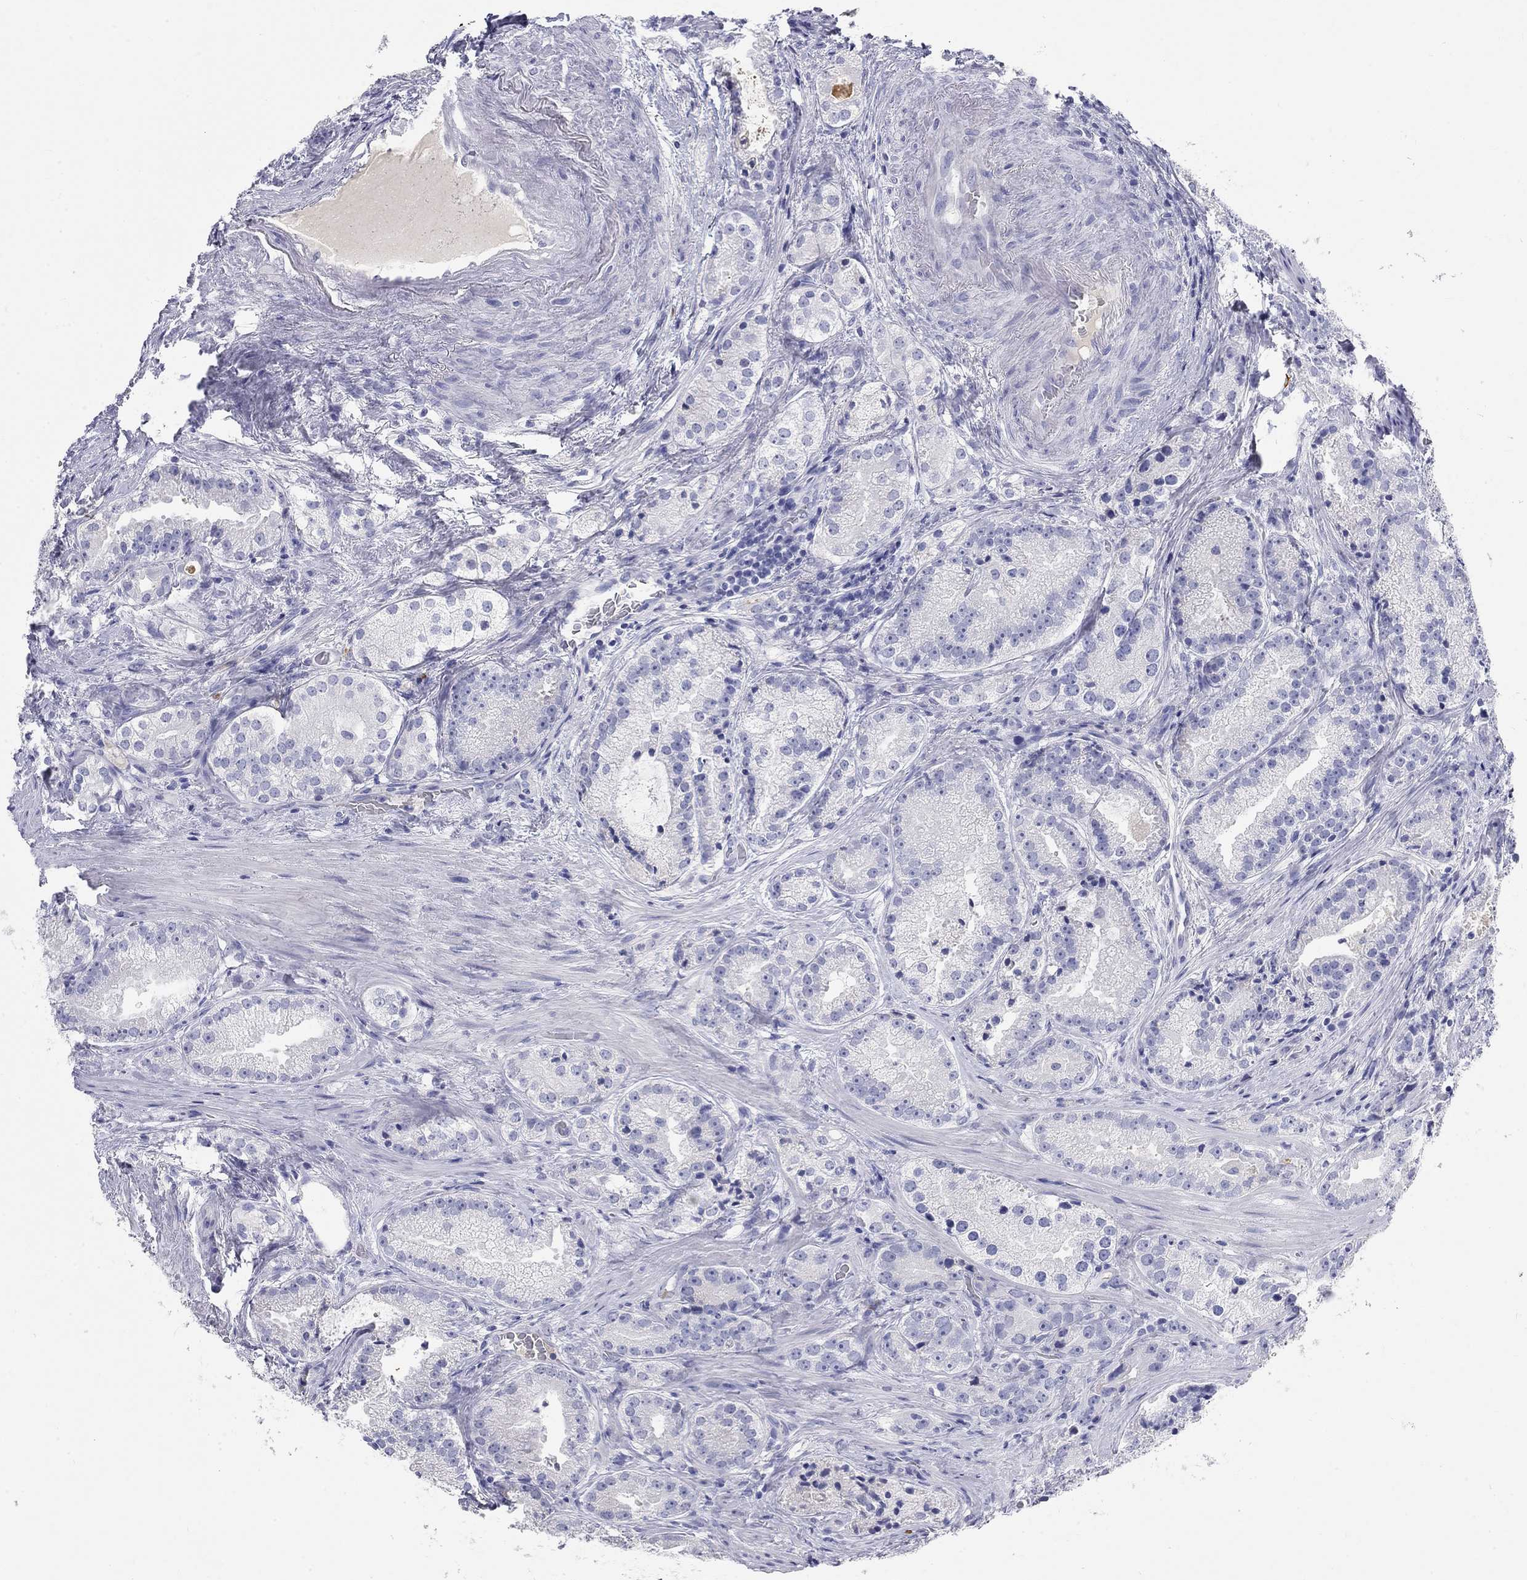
{"staining": {"intensity": "negative", "quantity": "none", "location": "none"}, "tissue": "prostate cancer", "cell_type": "Tumor cells", "image_type": "cancer", "snomed": [{"axis": "morphology", "description": "Adenocarcinoma, NOS"}, {"axis": "morphology", "description": "Adenocarcinoma, High grade"}, {"axis": "topography", "description": "Prostate"}], "caption": "An image of high-grade adenocarcinoma (prostate) stained for a protein demonstrates no brown staining in tumor cells.", "gene": "PHOX2B", "patient": {"sex": "male", "age": 64}}